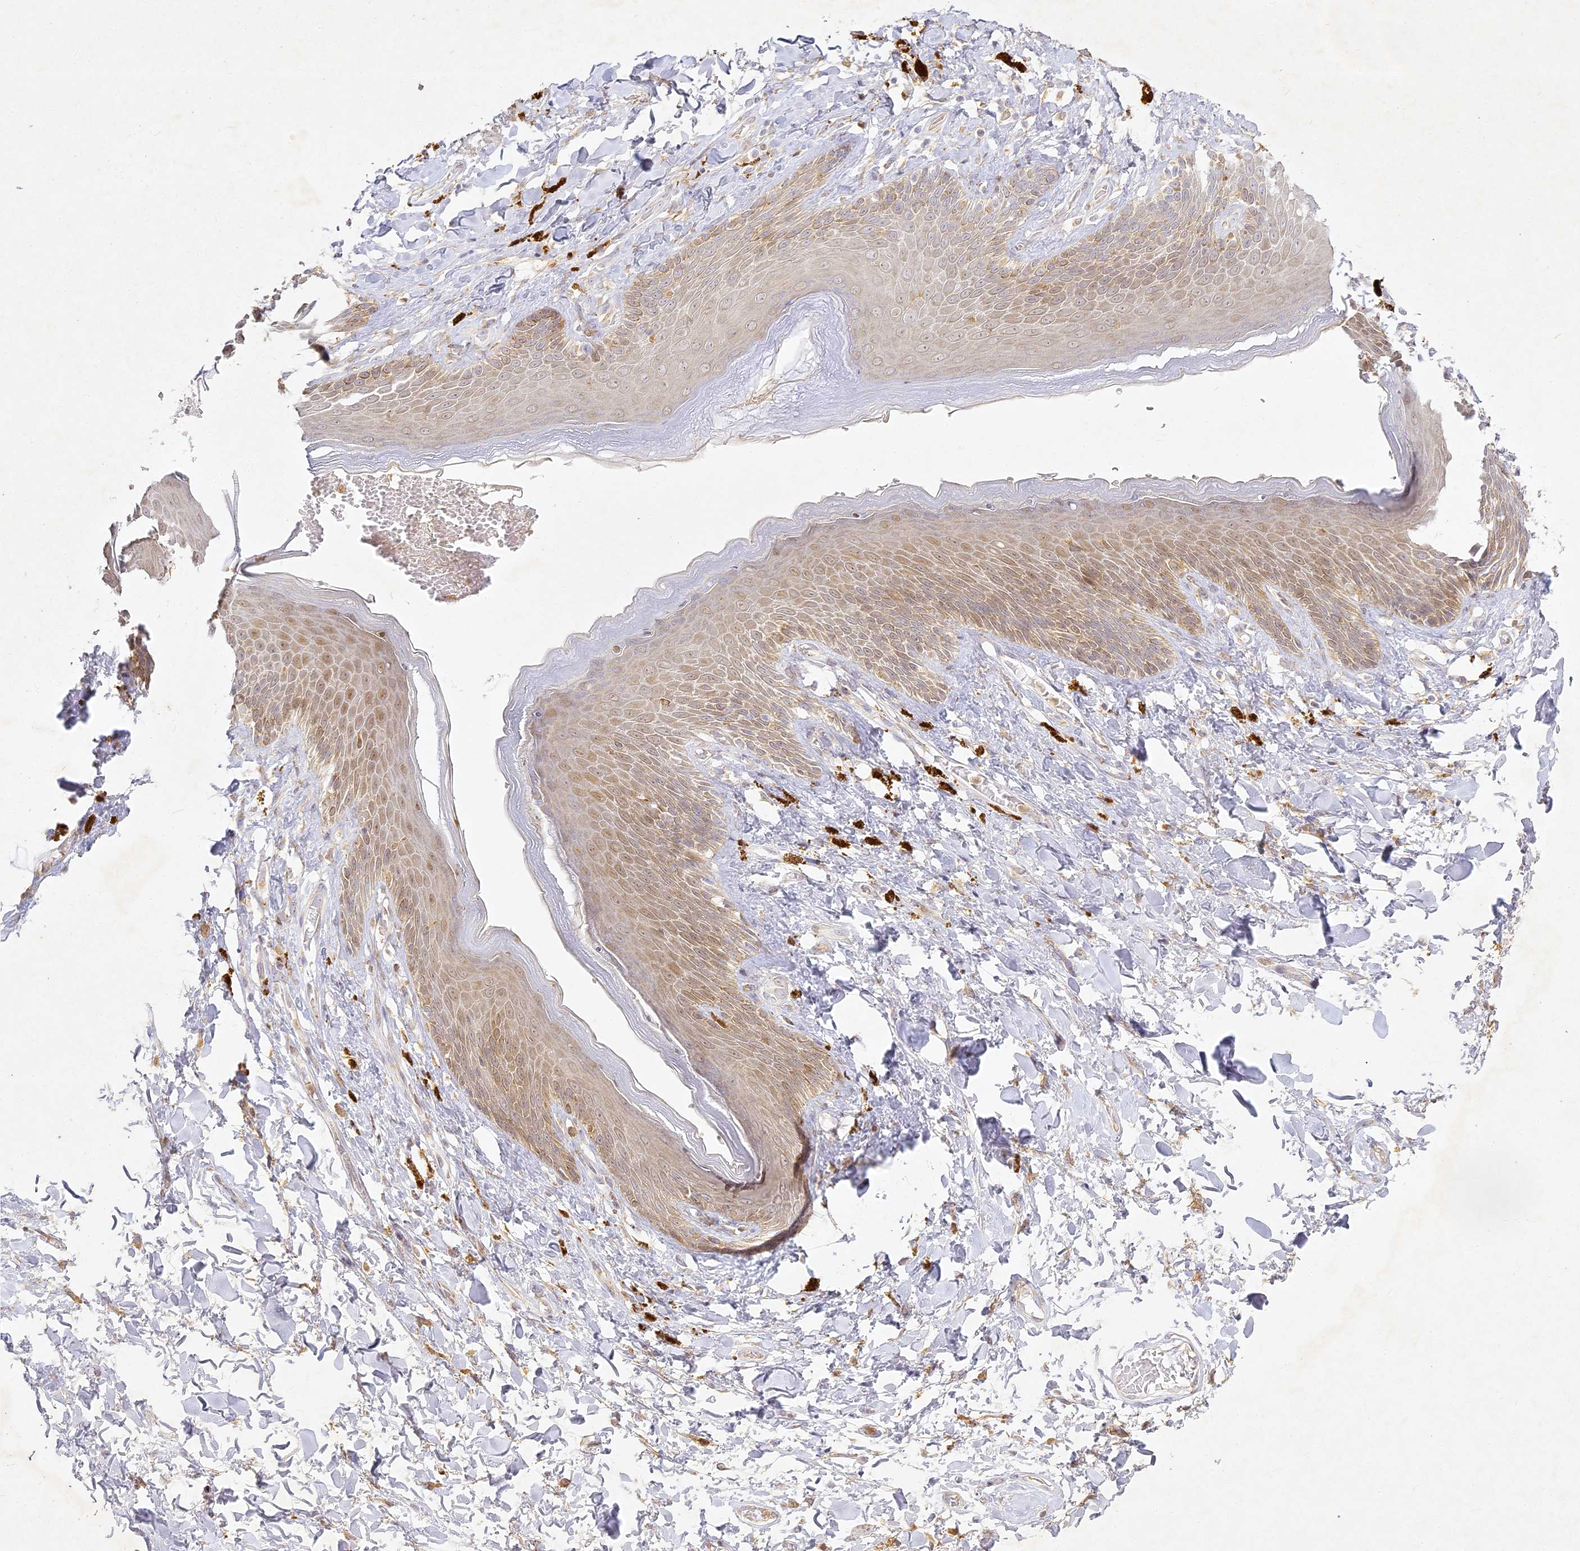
{"staining": {"intensity": "weak", "quantity": "25%-75%", "location": "cytoplasmic/membranous"}, "tissue": "skin", "cell_type": "Epidermal cells", "image_type": "normal", "snomed": [{"axis": "morphology", "description": "Normal tissue, NOS"}, {"axis": "topography", "description": "Anal"}], "caption": "Immunohistochemical staining of benign human skin reveals 25%-75% levels of weak cytoplasmic/membranous protein staining in approximately 25%-75% of epidermal cells. (DAB IHC with brightfield microscopy, high magnification).", "gene": "SLC30A5", "patient": {"sex": "female", "age": 78}}